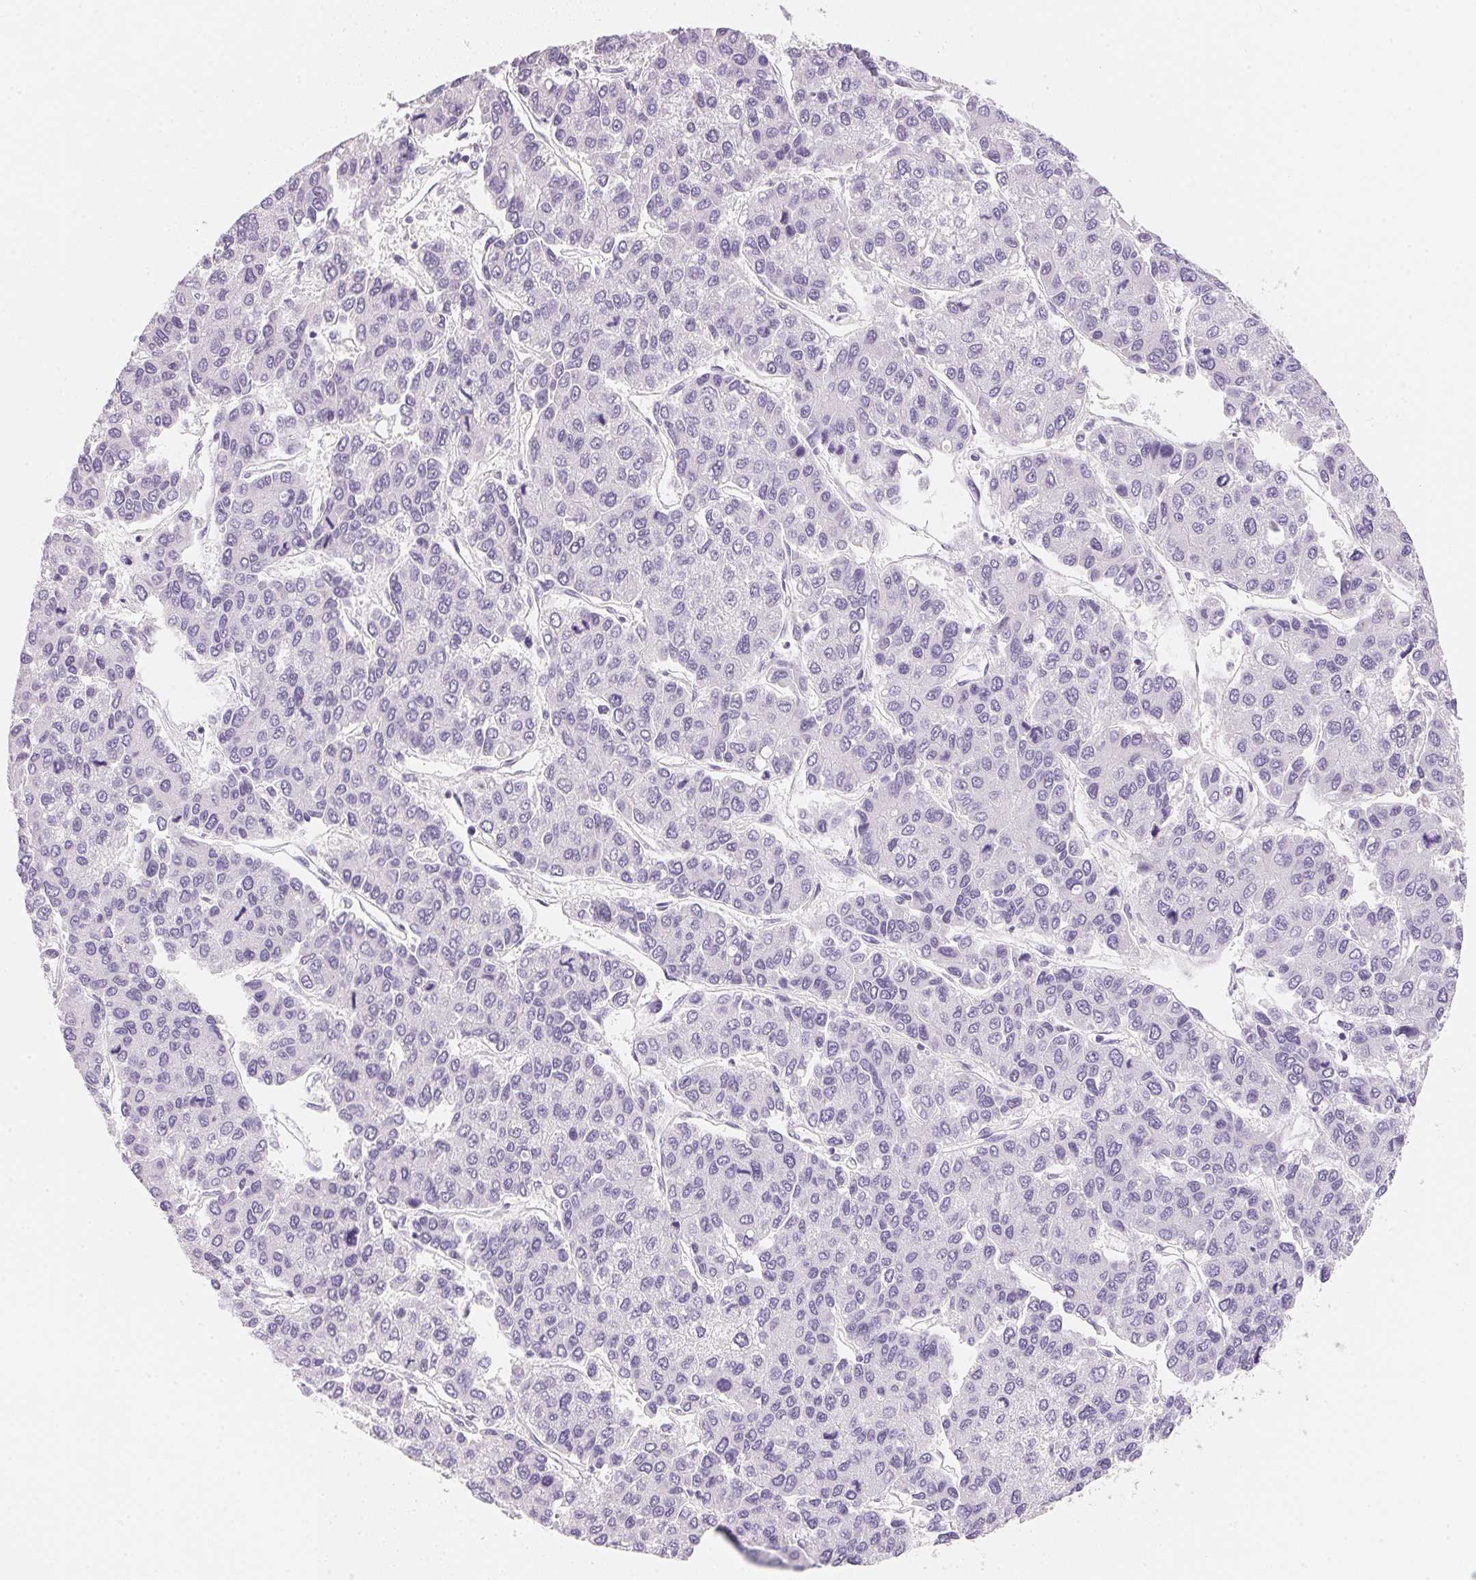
{"staining": {"intensity": "negative", "quantity": "none", "location": "none"}, "tissue": "liver cancer", "cell_type": "Tumor cells", "image_type": "cancer", "snomed": [{"axis": "morphology", "description": "Carcinoma, Hepatocellular, NOS"}, {"axis": "topography", "description": "Liver"}], "caption": "High magnification brightfield microscopy of liver cancer stained with DAB (3,3'-diaminobenzidine) (brown) and counterstained with hematoxylin (blue): tumor cells show no significant expression. Nuclei are stained in blue.", "gene": "ACP3", "patient": {"sex": "female", "age": 66}}